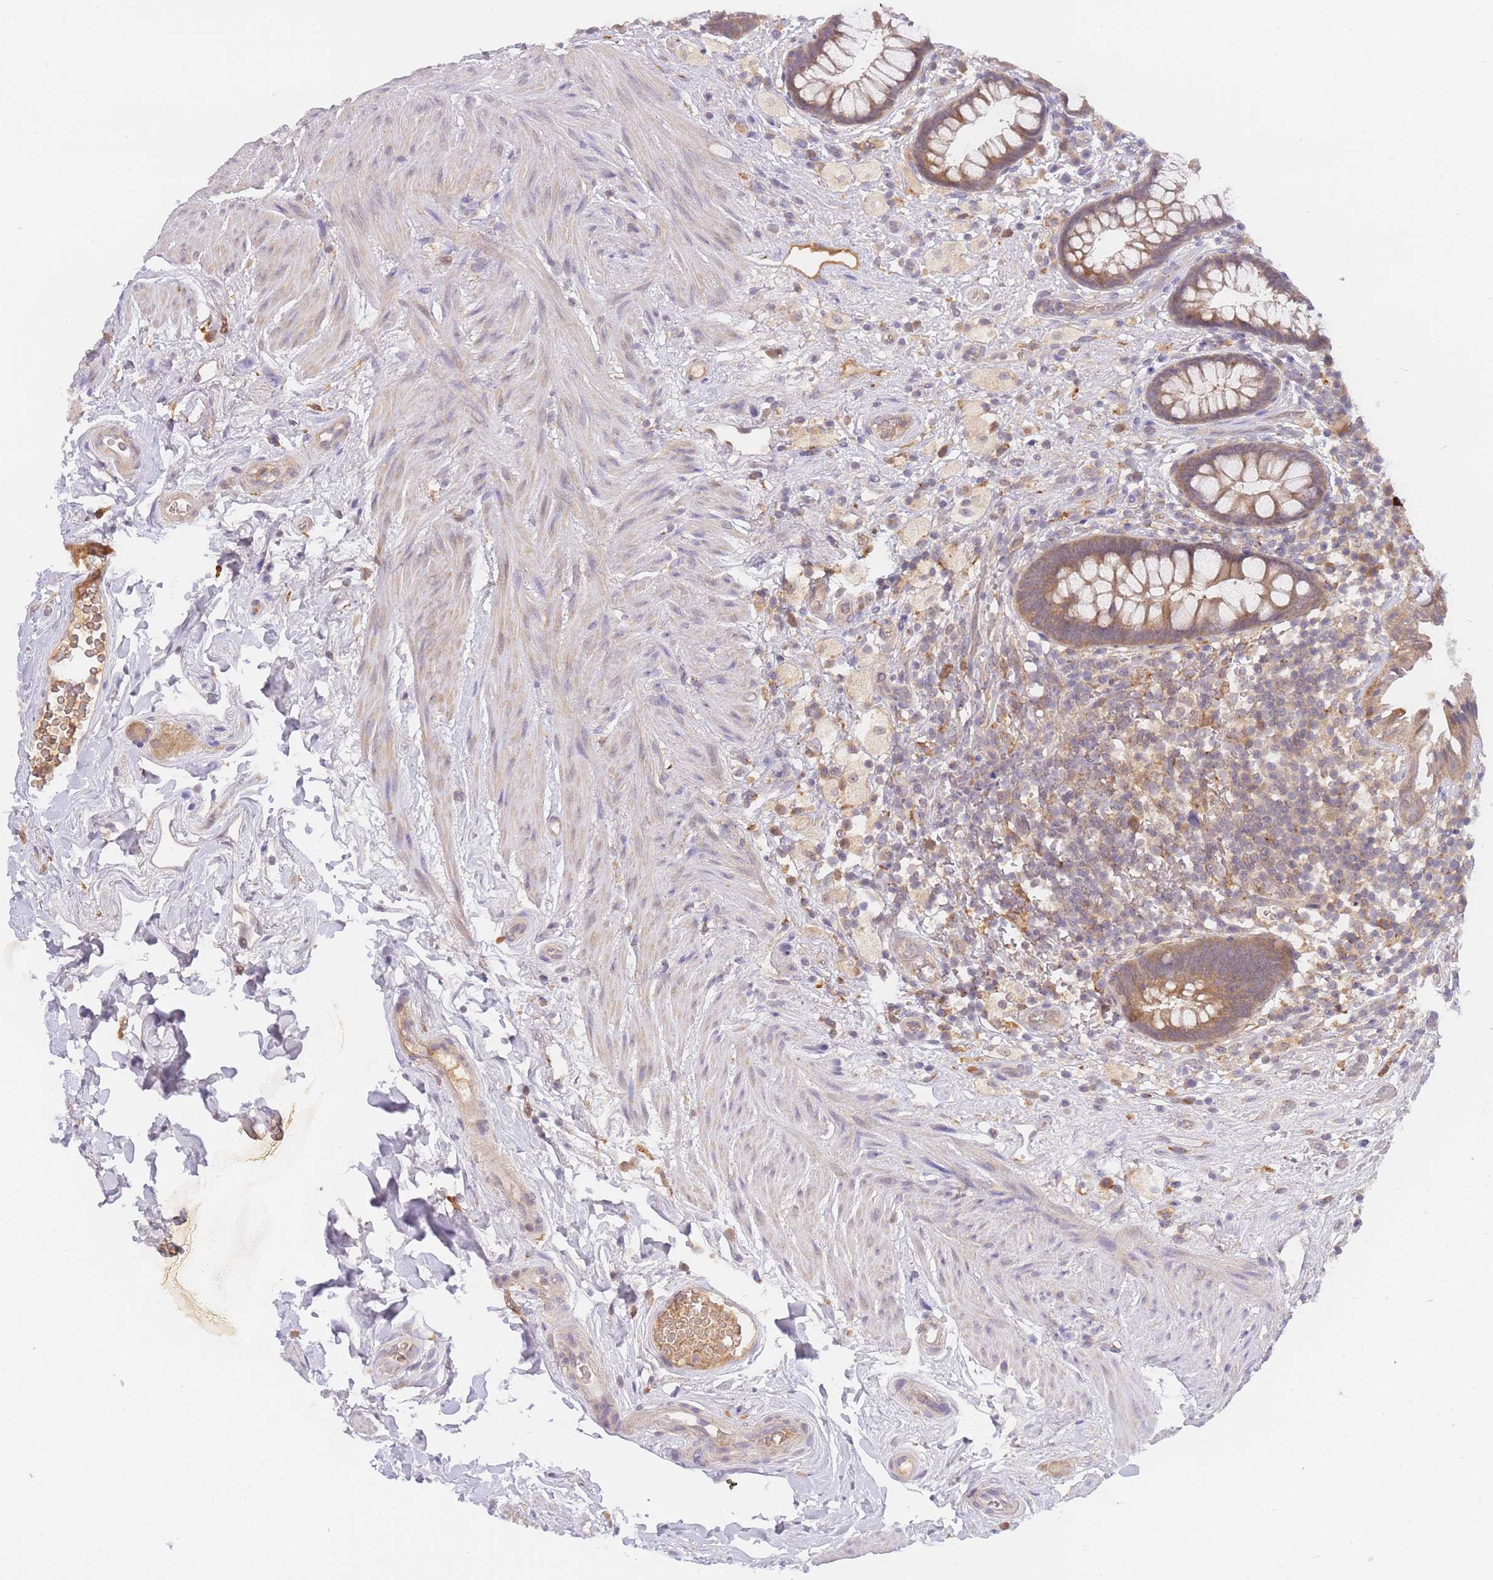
{"staining": {"intensity": "moderate", "quantity": ">75%", "location": "cytoplasmic/membranous"}, "tissue": "rectum", "cell_type": "Glandular cells", "image_type": "normal", "snomed": [{"axis": "morphology", "description": "Normal tissue, NOS"}, {"axis": "topography", "description": "Rectum"}, {"axis": "topography", "description": "Peripheral nerve tissue"}], "caption": "Immunohistochemistry (IHC) staining of normal rectum, which reveals medium levels of moderate cytoplasmic/membranous expression in approximately >75% of glandular cells indicating moderate cytoplasmic/membranous protein expression. The staining was performed using DAB (brown) for protein detection and nuclei were counterstained in hematoxylin (blue).", "gene": "ZNF577", "patient": {"sex": "female", "age": 69}}